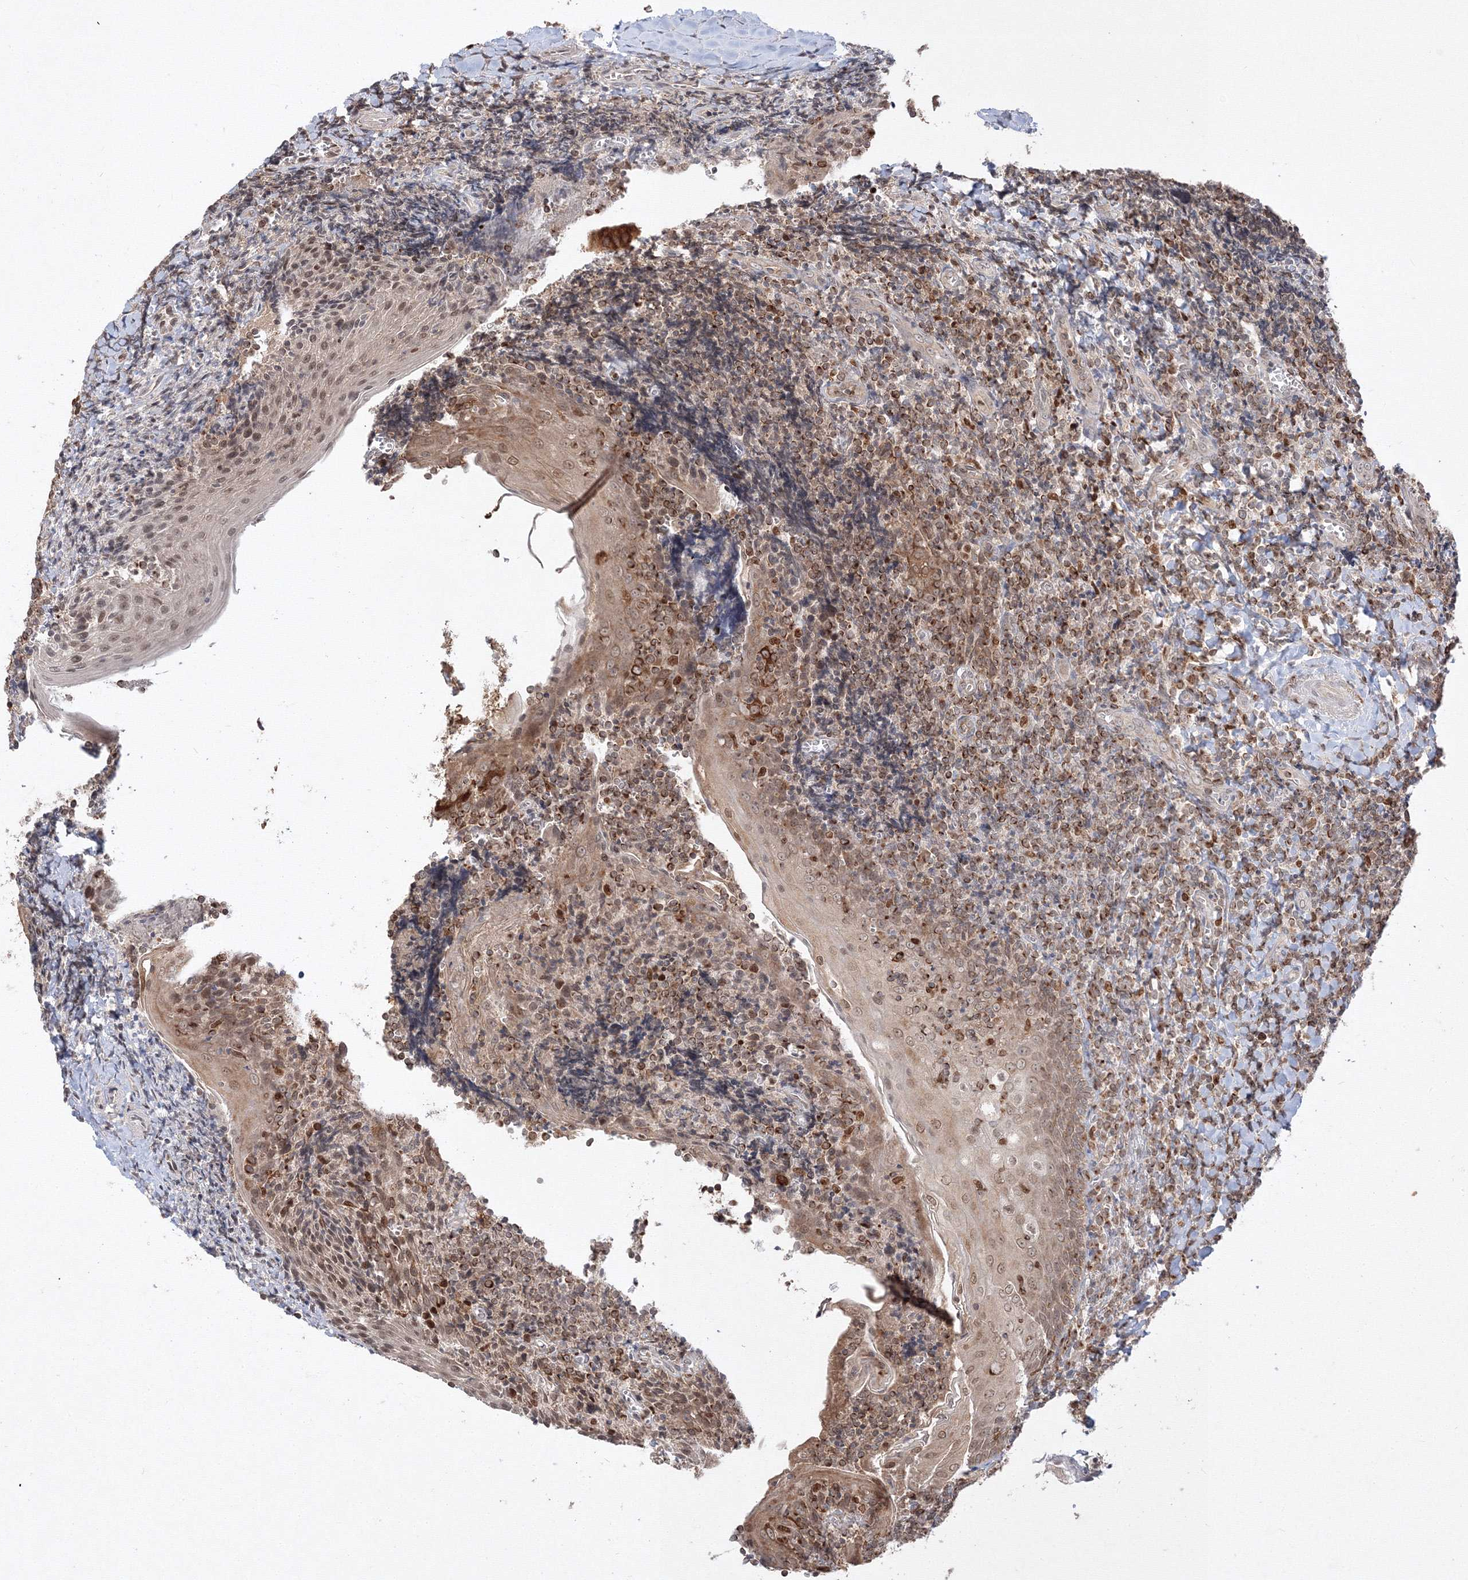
{"staining": {"intensity": "moderate", "quantity": "25%-75%", "location": "cytoplasmic/membranous"}, "tissue": "tonsil", "cell_type": "Germinal center cells", "image_type": "normal", "snomed": [{"axis": "morphology", "description": "Normal tissue, NOS"}, {"axis": "topography", "description": "Tonsil"}], "caption": "Germinal center cells reveal moderate cytoplasmic/membranous expression in approximately 25%-75% of cells in benign tonsil.", "gene": "TMEM50B", "patient": {"sex": "male", "age": 27}}